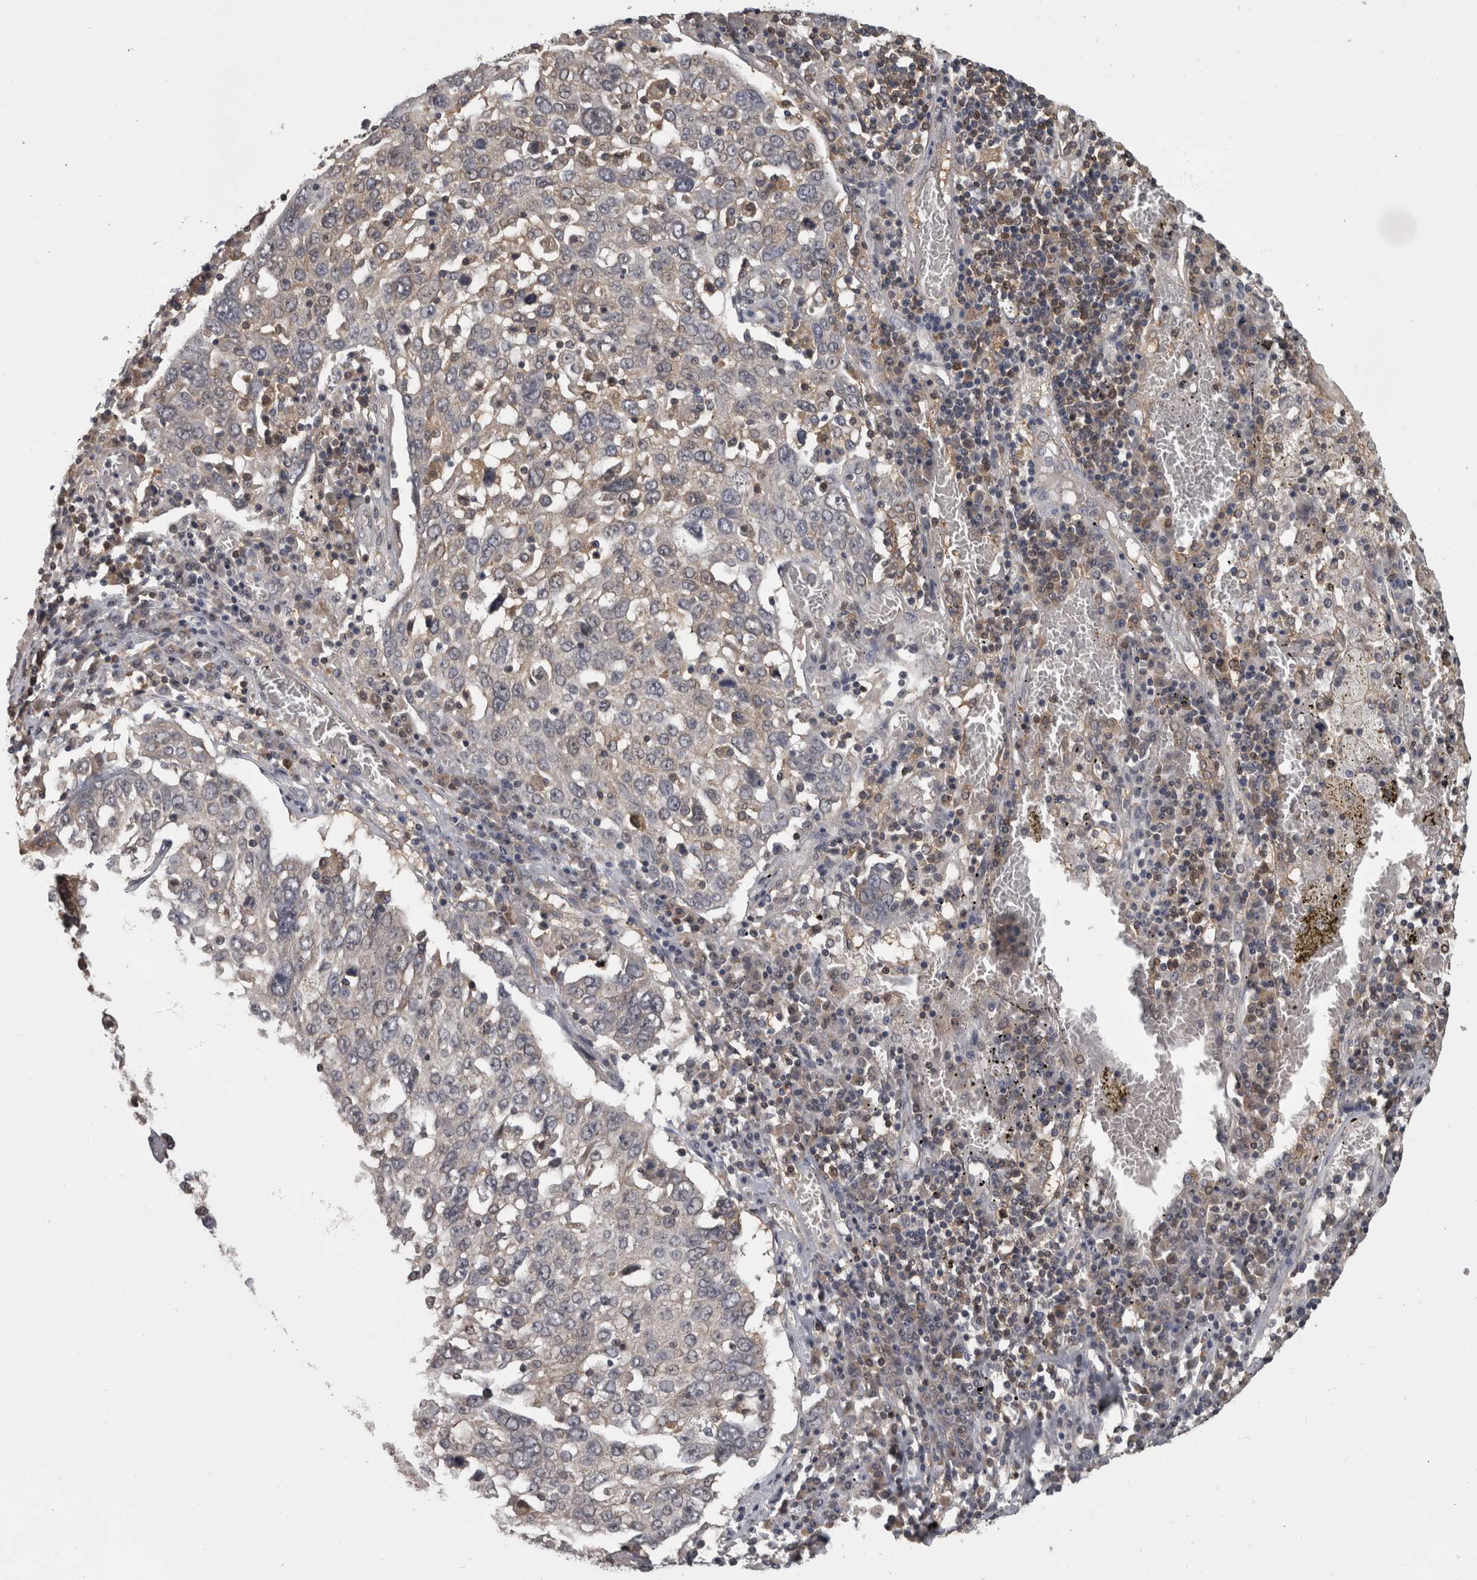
{"staining": {"intensity": "weak", "quantity": "<25%", "location": "cytoplasmic/membranous"}, "tissue": "lung cancer", "cell_type": "Tumor cells", "image_type": "cancer", "snomed": [{"axis": "morphology", "description": "Squamous cell carcinoma, NOS"}, {"axis": "topography", "description": "Lung"}], "caption": "Immunohistochemical staining of human squamous cell carcinoma (lung) demonstrates no significant staining in tumor cells.", "gene": "APRT", "patient": {"sex": "male", "age": 65}}